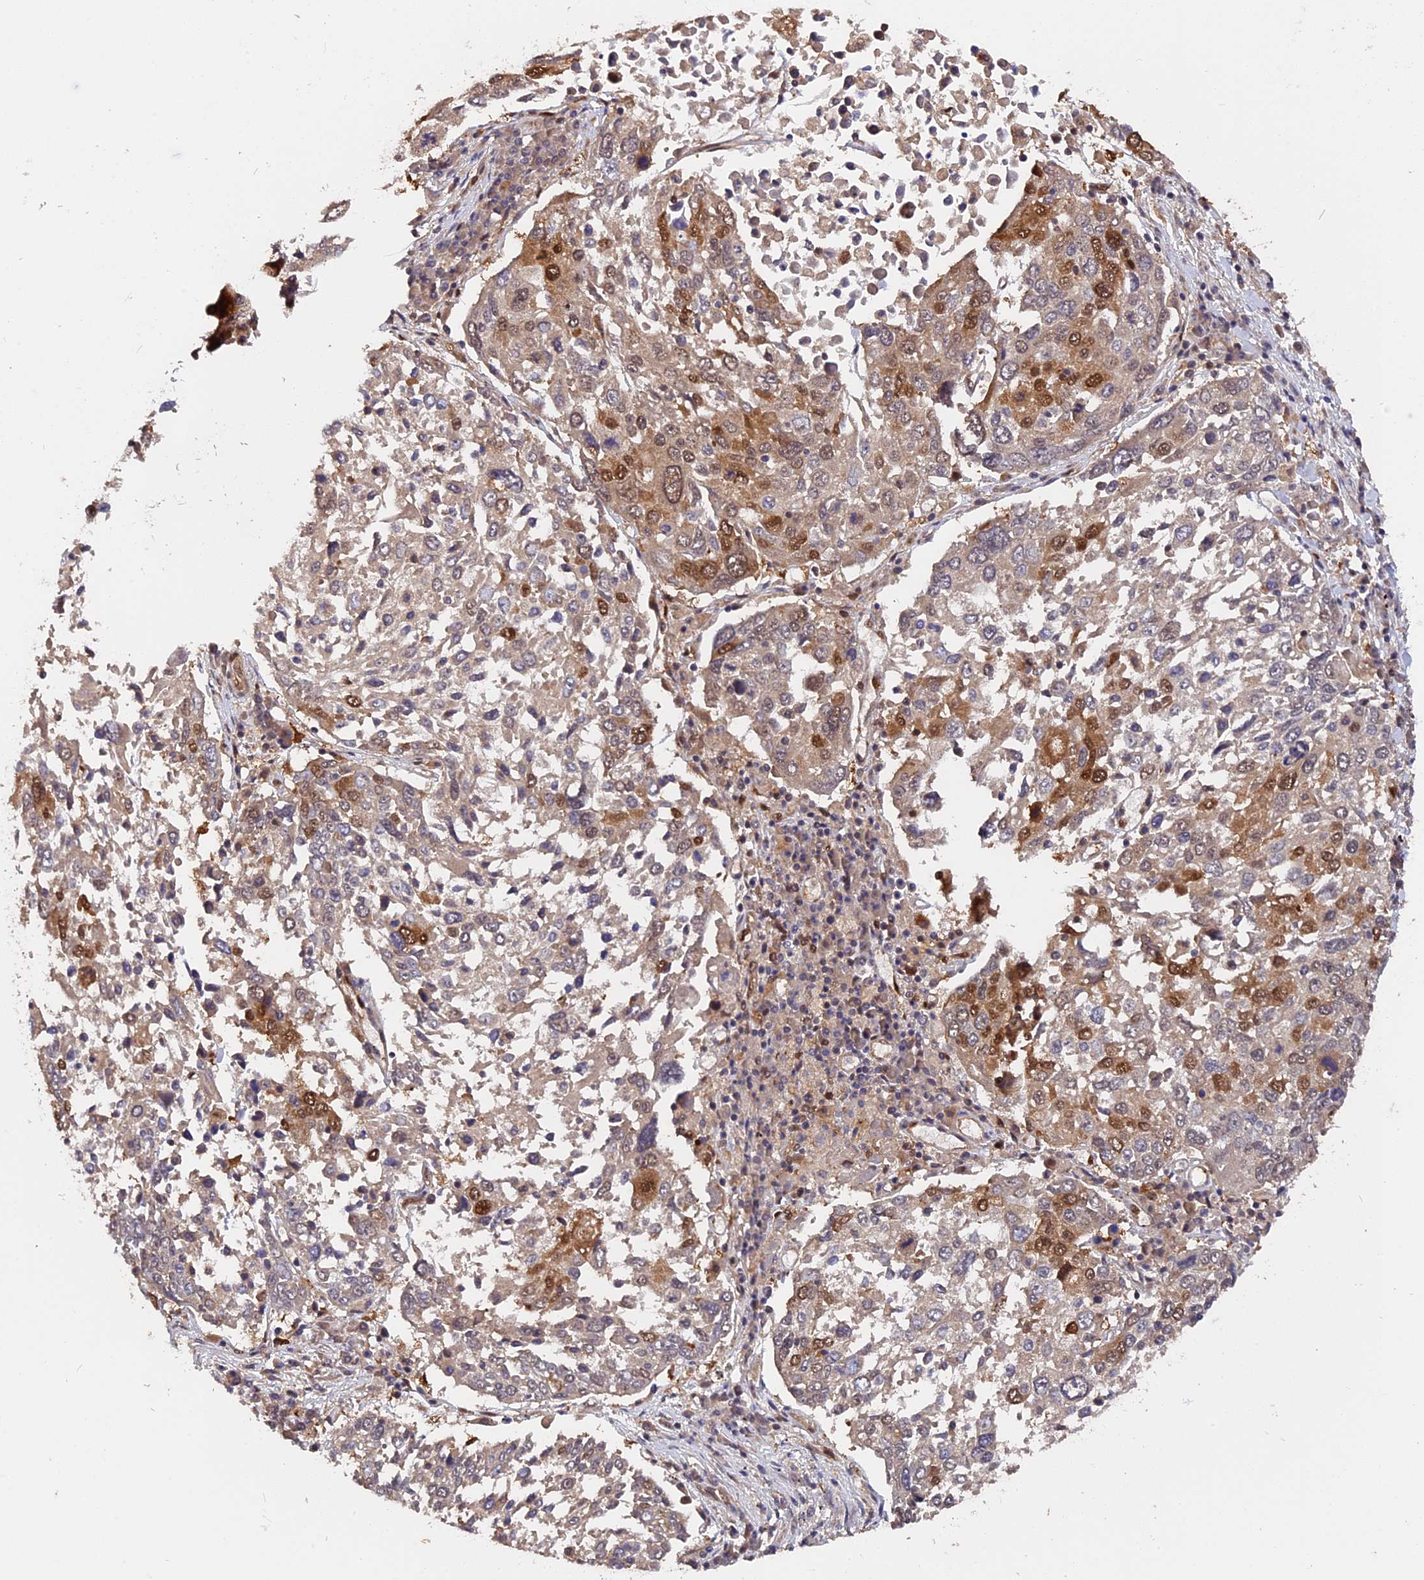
{"staining": {"intensity": "moderate", "quantity": "<25%", "location": "cytoplasmic/membranous,nuclear"}, "tissue": "lung cancer", "cell_type": "Tumor cells", "image_type": "cancer", "snomed": [{"axis": "morphology", "description": "Squamous cell carcinoma, NOS"}, {"axis": "topography", "description": "Lung"}], "caption": "A brown stain labels moderate cytoplasmic/membranous and nuclear expression of a protein in lung cancer (squamous cell carcinoma) tumor cells.", "gene": "ADRM1", "patient": {"sex": "male", "age": 65}}